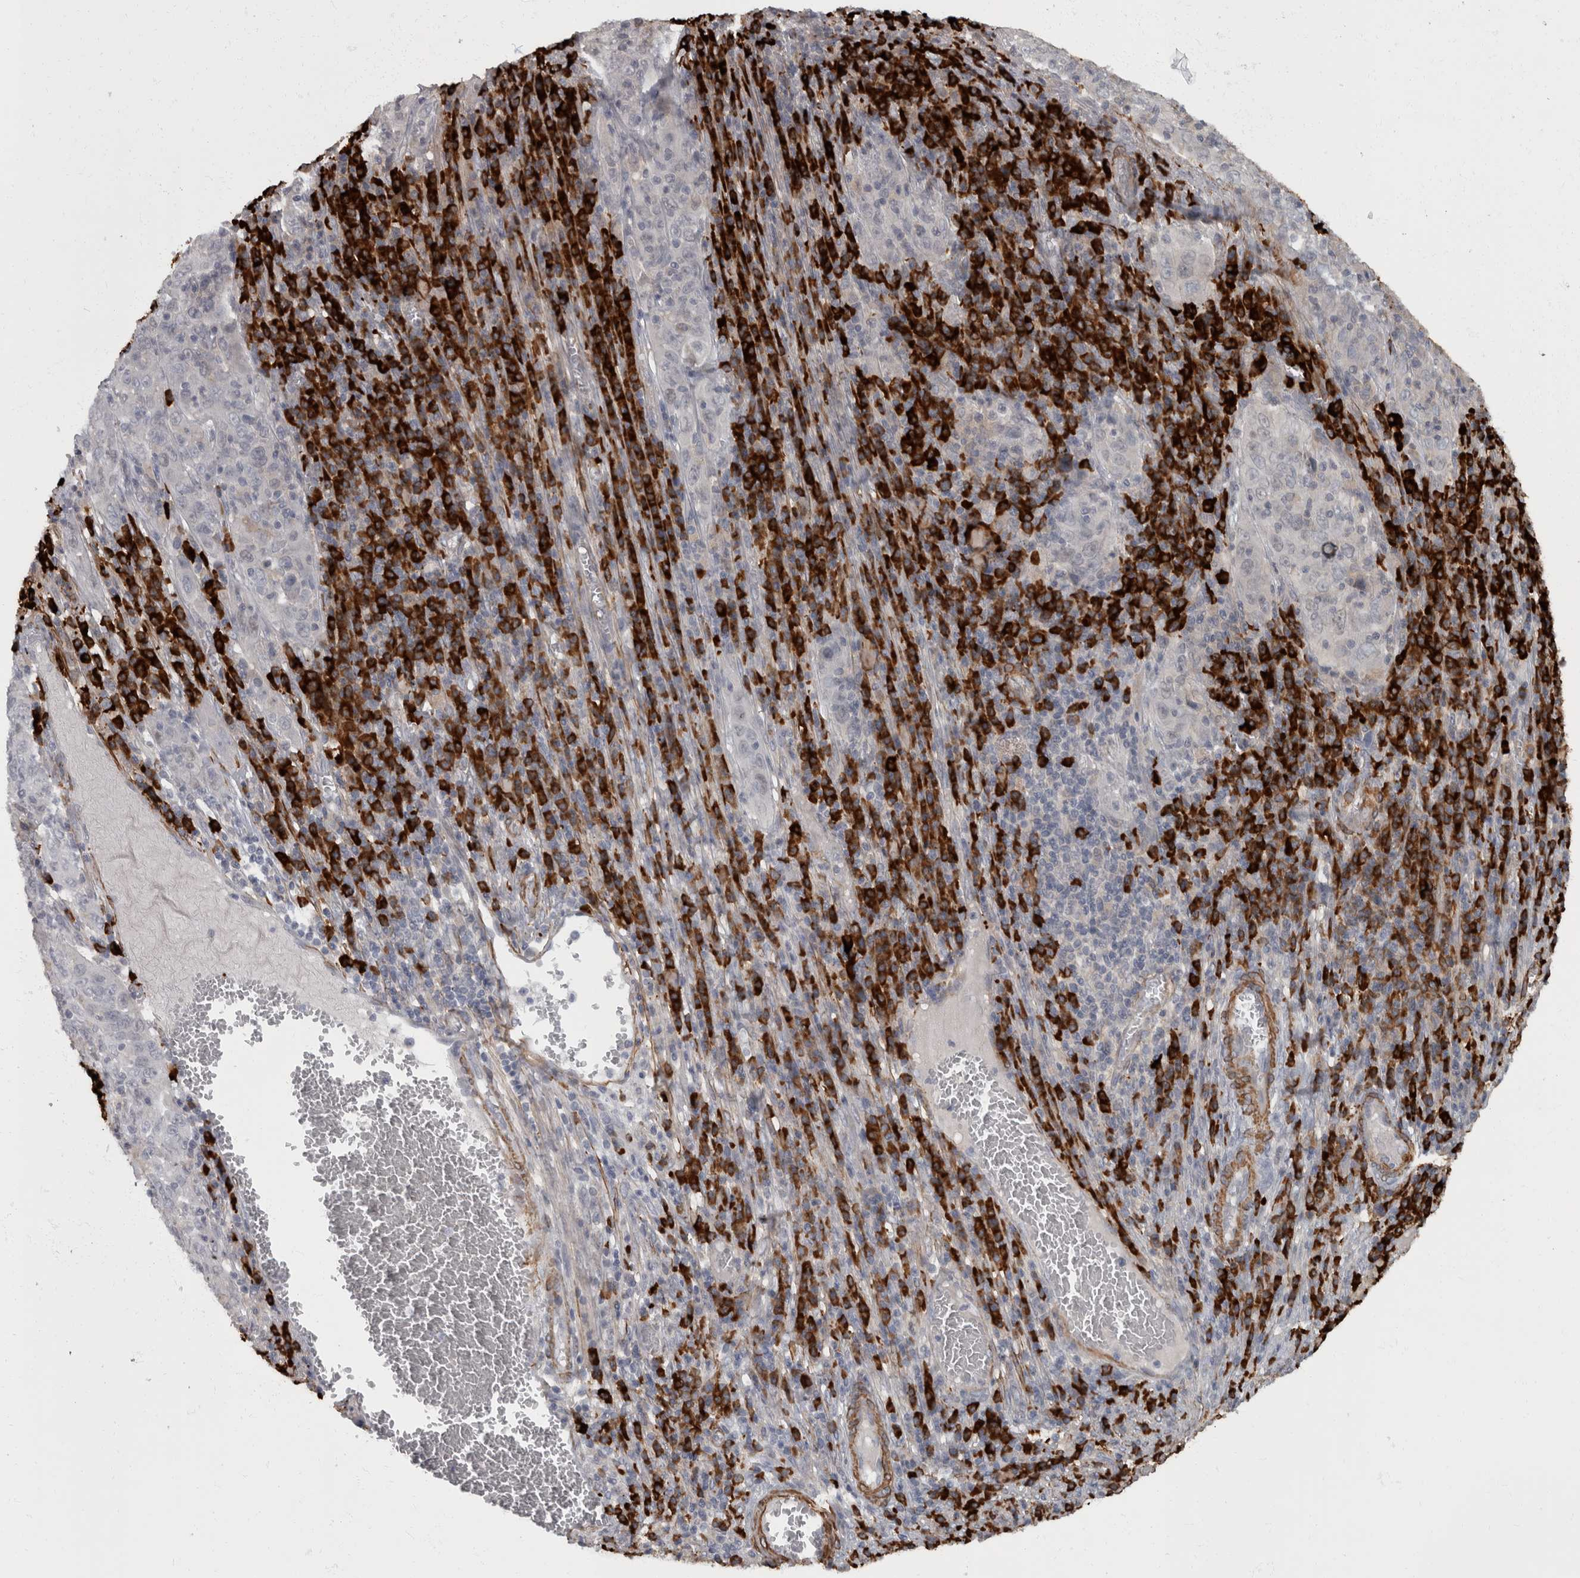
{"staining": {"intensity": "negative", "quantity": "none", "location": "none"}, "tissue": "cervical cancer", "cell_type": "Tumor cells", "image_type": "cancer", "snomed": [{"axis": "morphology", "description": "Squamous cell carcinoma, NOS"}, {"axis": "topography", "description": "Cervix"}], "caption": "This image is of cervical cancer stained with immunohistochemistry to label a protein in brown with the nuclei are counter-stained blue. There is no positivity in tumor cells. The staining is performed using DAB brown chromogen with nuclei counter-stained in using hematoxylin.", "gene": "MASTL", "patient": {"sex": "female", "age": 46}}